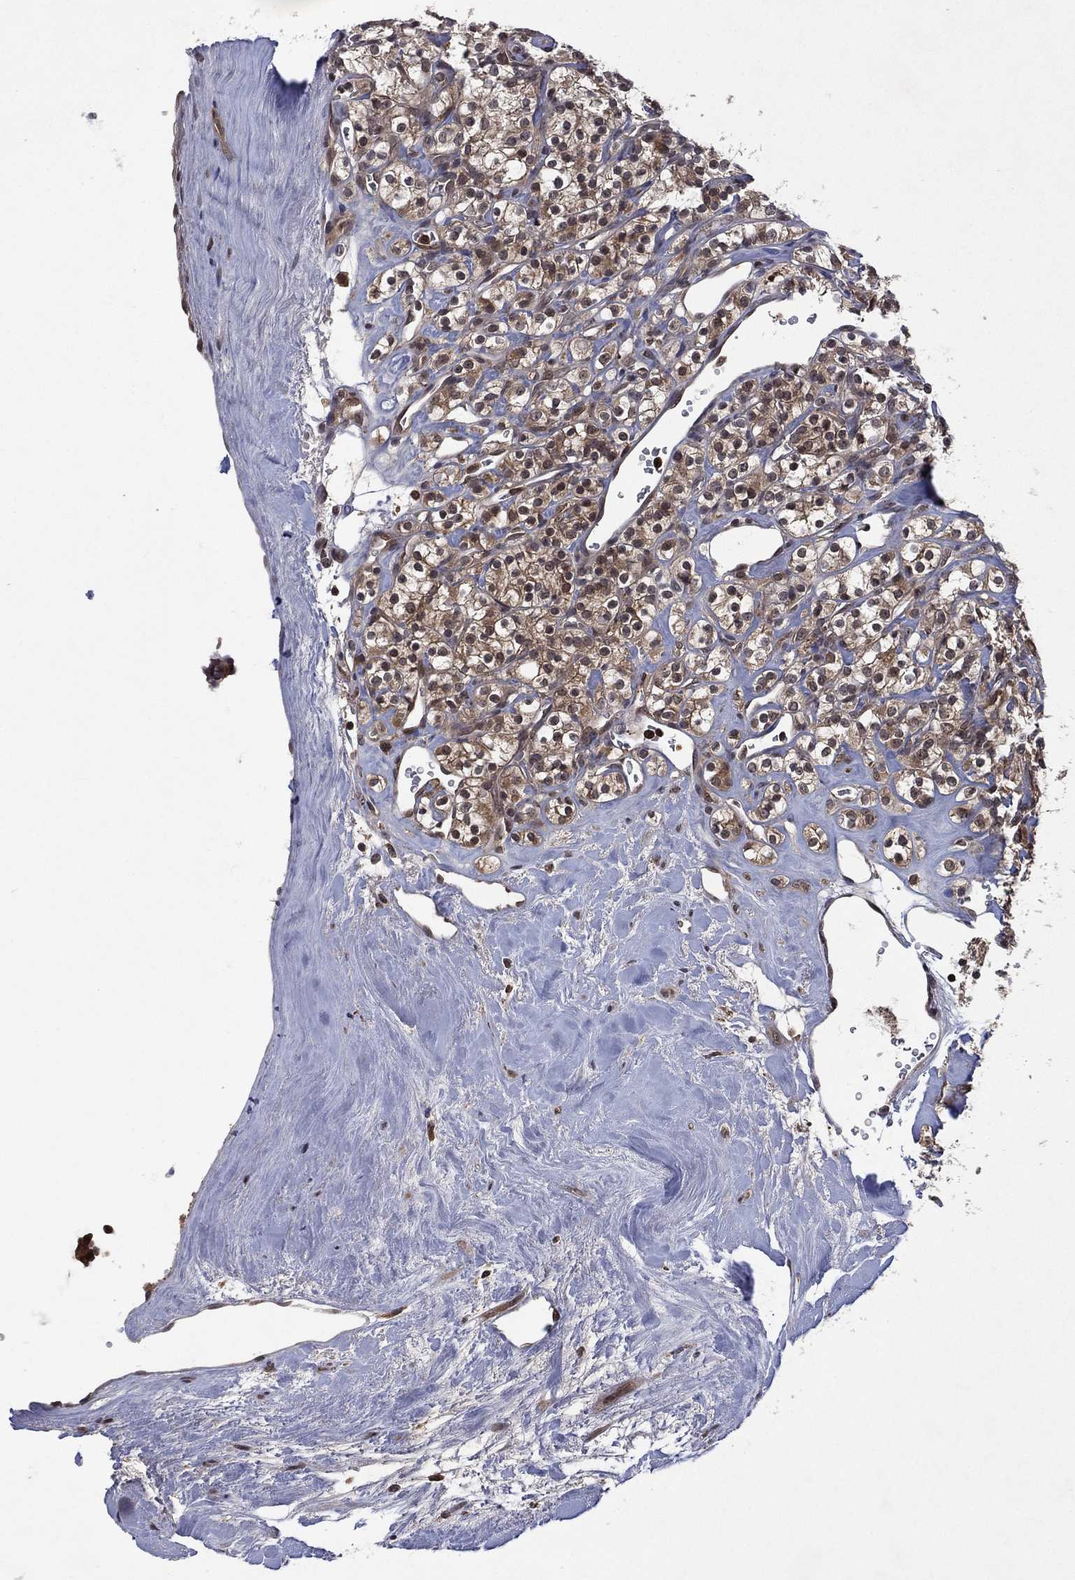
{"staining": {"intensity": "weak", "quantity": "25%-75%", "location": "cytoplasmic/membranous"}, "tissue": "renal cancer", "cell_type": "Tumor cells", "image_type": "cancer", "snomed": [{"axis": "morphology", "description": "Adenocarcinoma, NOS"}, {"axis": "topography", "description": "Kidney"}], "caption": "Approximately 25%-75% of tumor cells in renal cancer display weak cytoplasmic/membranous protein staining as visualized by brown immunohistochemical staining.", "gene": "ATG4B", "patient": {"sex": "male", "age": 77}}